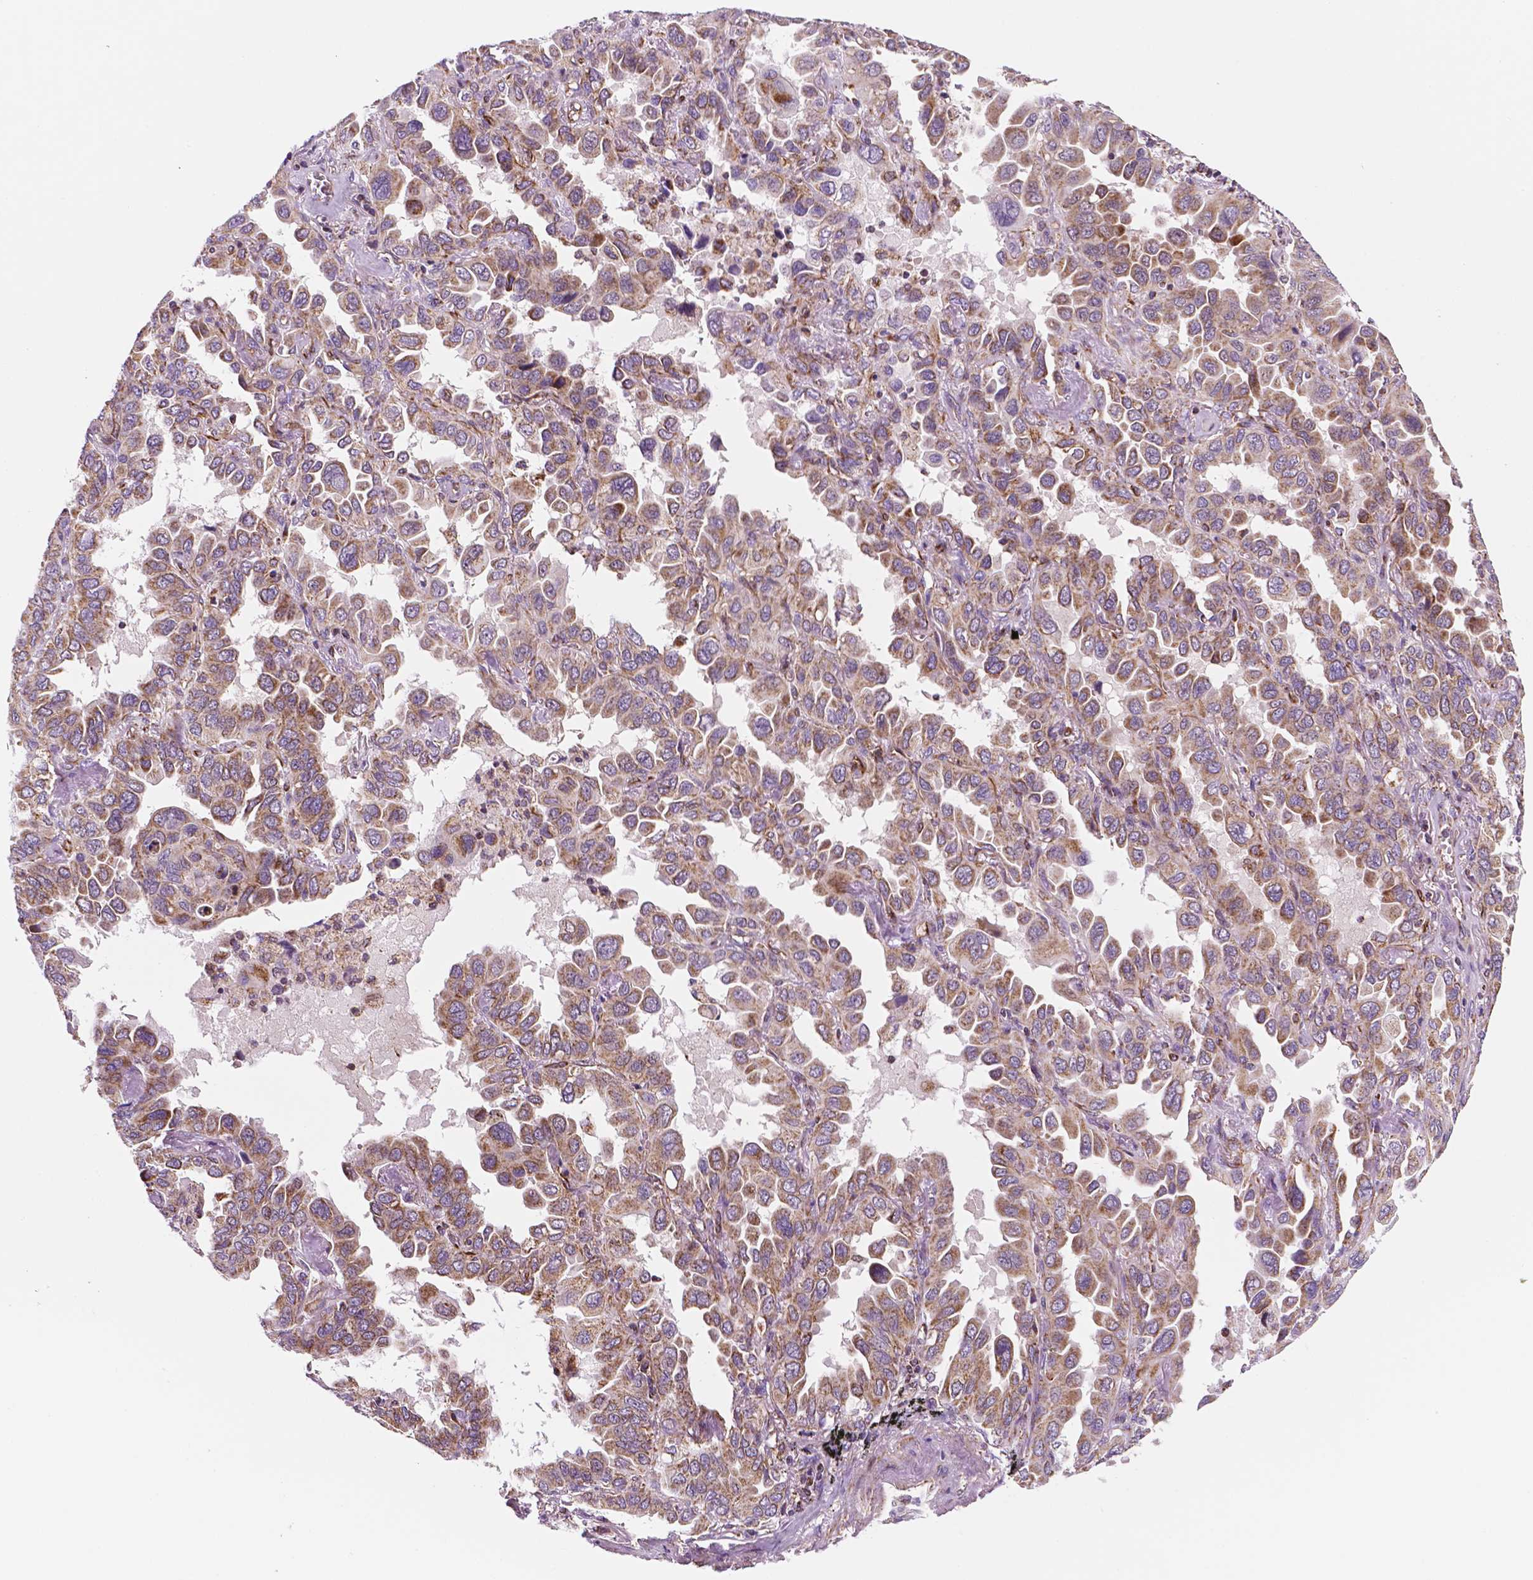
{"staining": {"intensity": "weak", "quantity": "25%-75%", "location": "cytoplasmic/membranous"}, "tissue": "lung cancer", "cell_type": "Tumor cells", "image_type": "cancer", "snomed": [{"axis": "morphology", "description": "Adenocarcinoma, NOS"}, {"axis": "topography", "description": "Lung"}], "caption": "A brown stain highlights weak cytoplasmic/membranous staining of a protein in adenocarcinoma (lung) tumor cells.", "gene": "GEMIN4", "patient": {"sex": "male", "age": 64}}